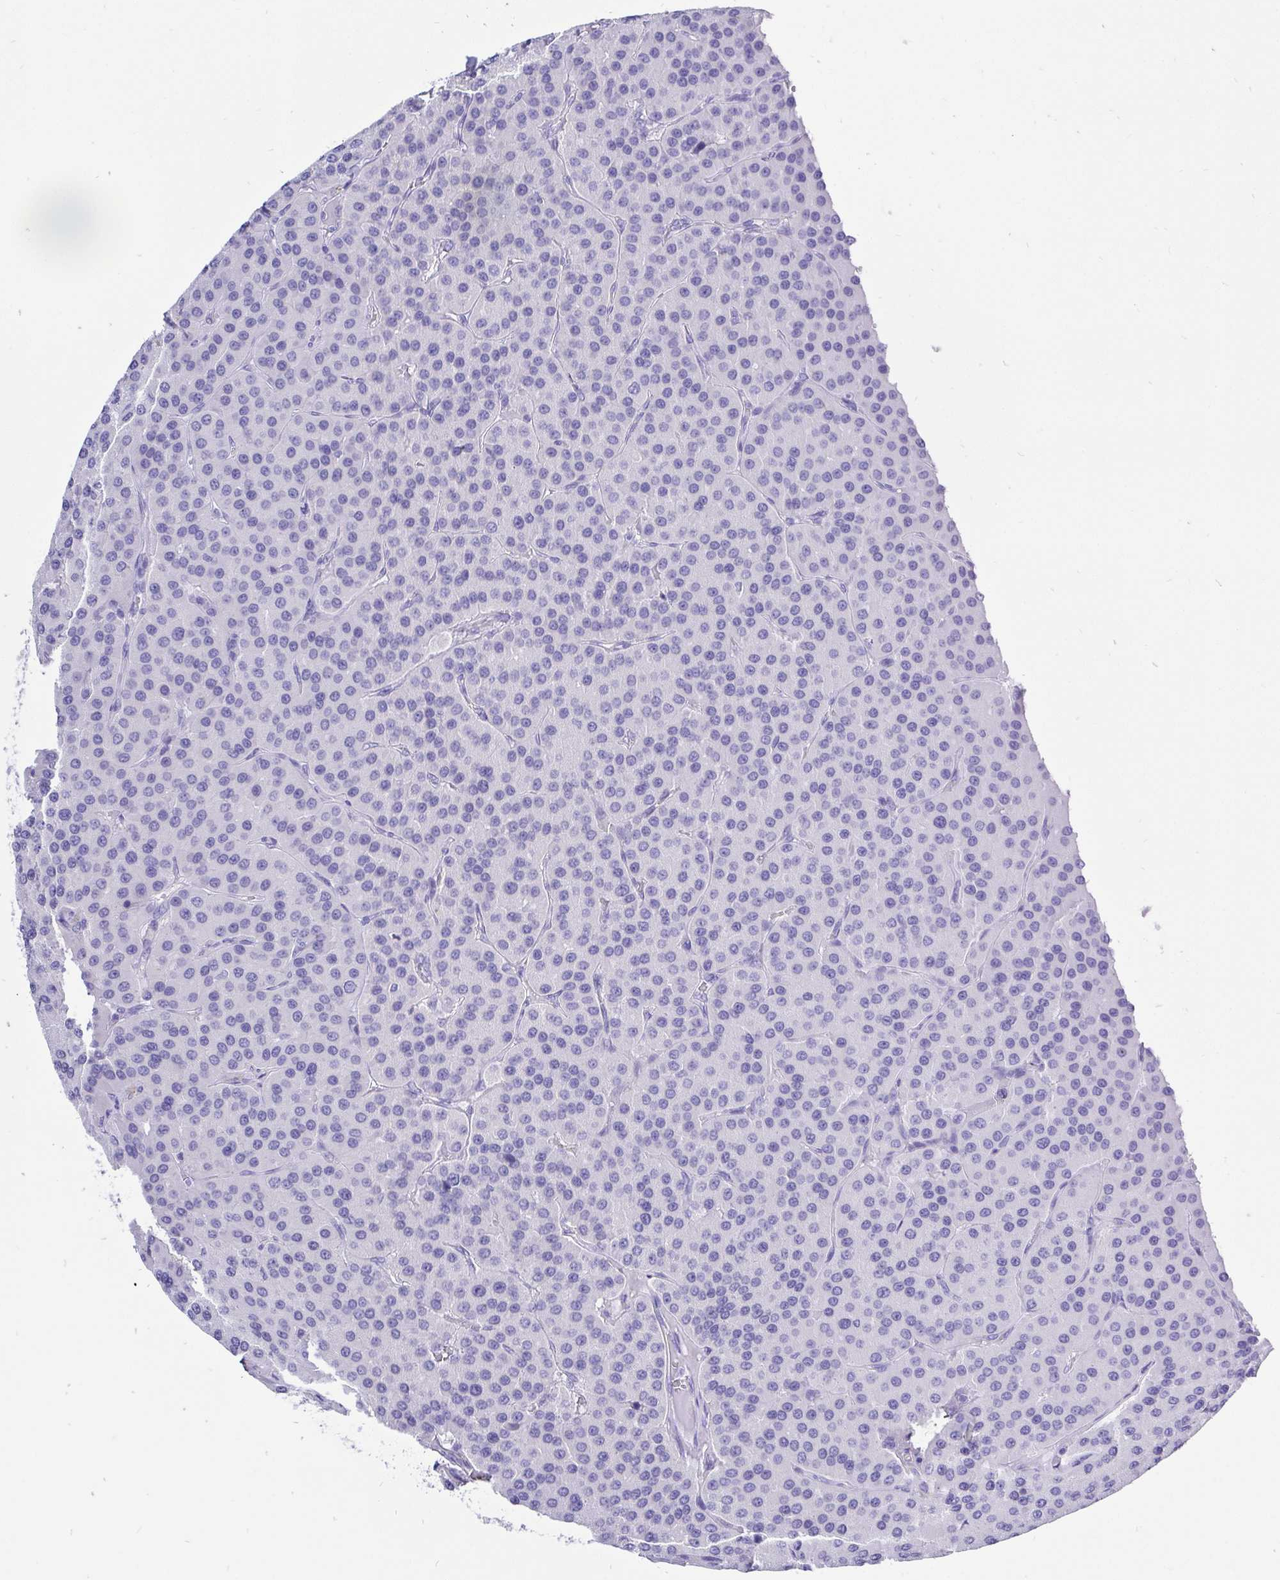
{"staining": {"intensity": "negative", "quantity": "none", "location": "none"}, "tissue": "parathyroid gland", "cell_type": "Glandular cells", "image_type": "normal", "snomed": [{"axis": "morphology", "description": "Normal tissue, NOS"}, {"axis": "morphology", "description": "Adenoma, NOS"}, {"axis": "topography", "description": "Parathyroid gland"}], "caption": "The histopathology image exhibits no staining of glandular cells in benign parathyroid gland.", "gene": "KRT13", "patient": {"sex": "female", "age": 86}}